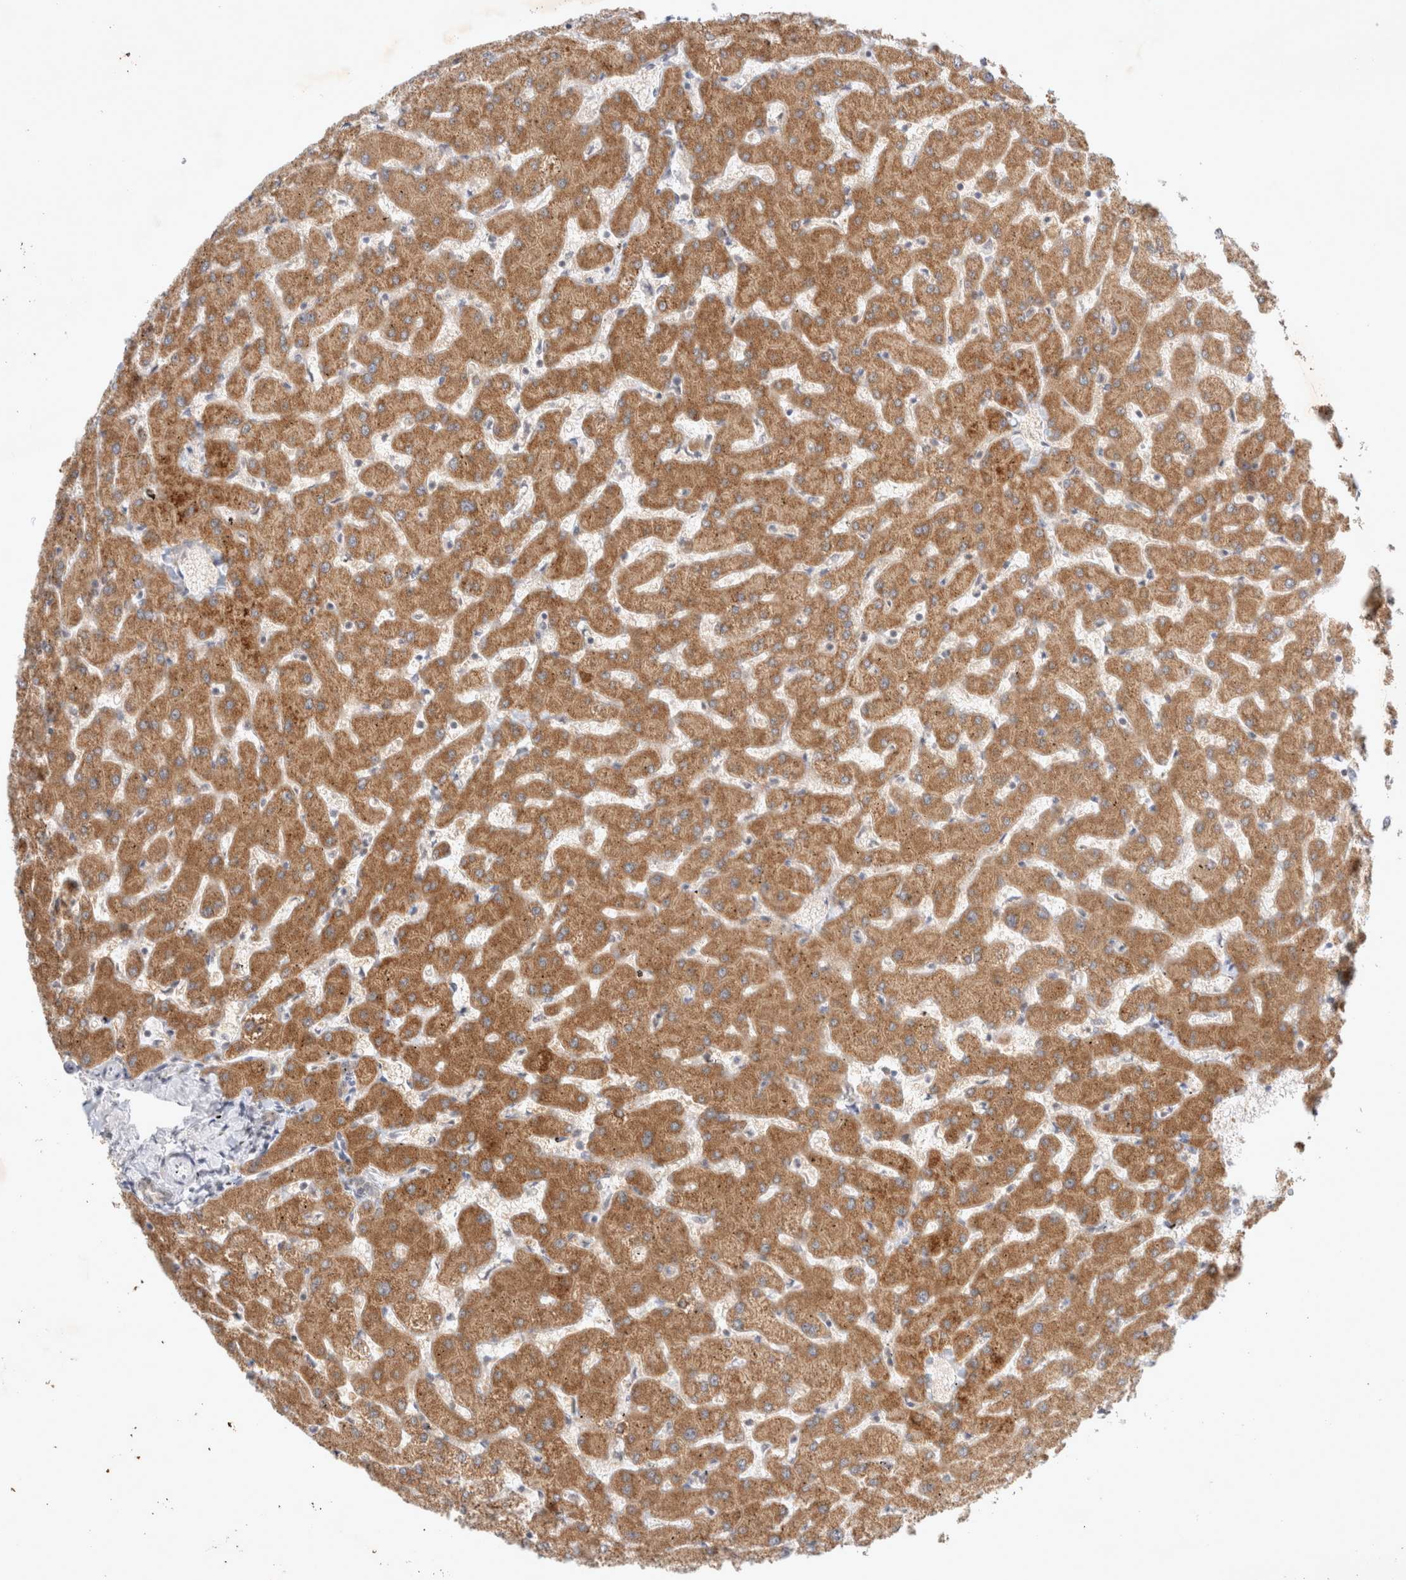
{"staining": {"intensity": "negative", "quantity": "none", "location": "none"}, "tissue": "liver", "cell_type": "Cholangiocytes", "image_type": "normal", "snomed": [{"axis": "morphology", "description": "Normal tissue, NOS"}, {"axis": "topography", "description": "Liver"}], "caption": "IHC of unremarkable human liver exhibits no positivity in cholangiocytes.", "gene": "FBXO42", "patient": {"sex": "female", "age": 63}}